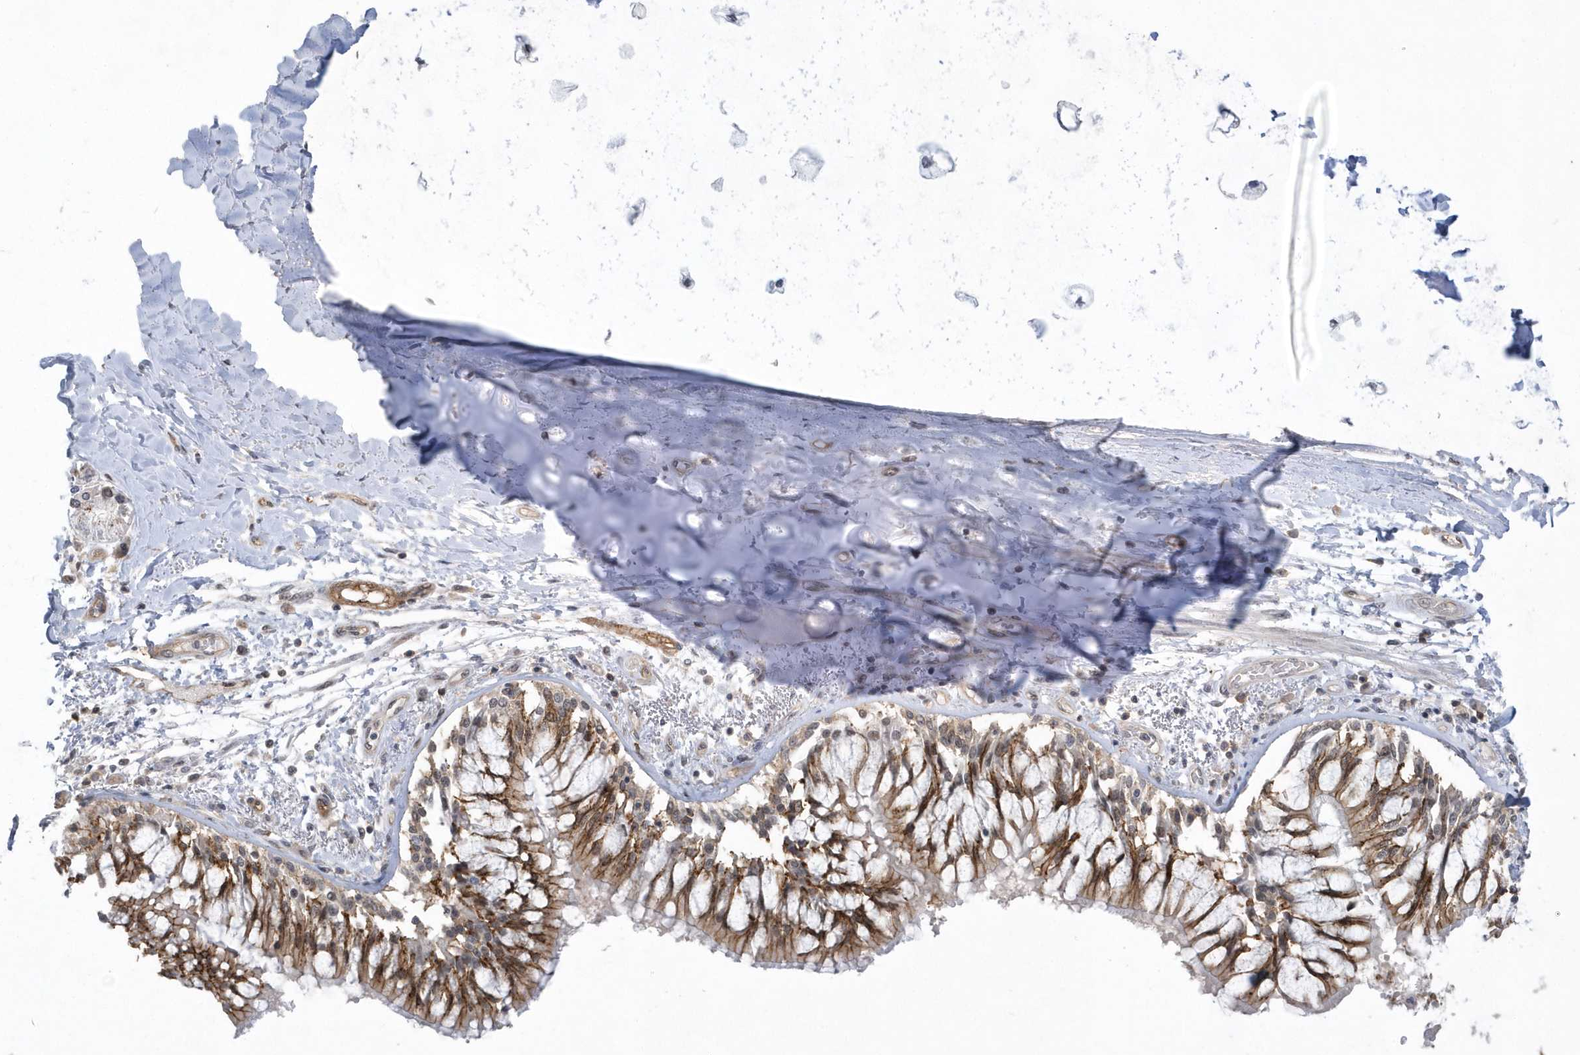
{"staining": {"intensity": "negative", "quantity": "none", "location": "none"}, "tissue": "adipose tissue", "cell_type": "Adipocytes", "image_type": "normal", "snomed": [{"axis": "morphology", "description": "Normal tissue, NOS"}, {"axis": "topography", "description": "Cartilage tissue"}, {"axis": "topography", "description": "Bronchus"}, {"axis": "topography", "description": "Lung"}, {"axis": "topography", "description": "Peripheral nerve tissue"}], "caption": "Human adipose tissue stained for a protein using immunohistochemistry (IHC) displays no expression in adipocytes.", "gene": "CRIP3", "patient": {"sex": "female", "age": 49}}